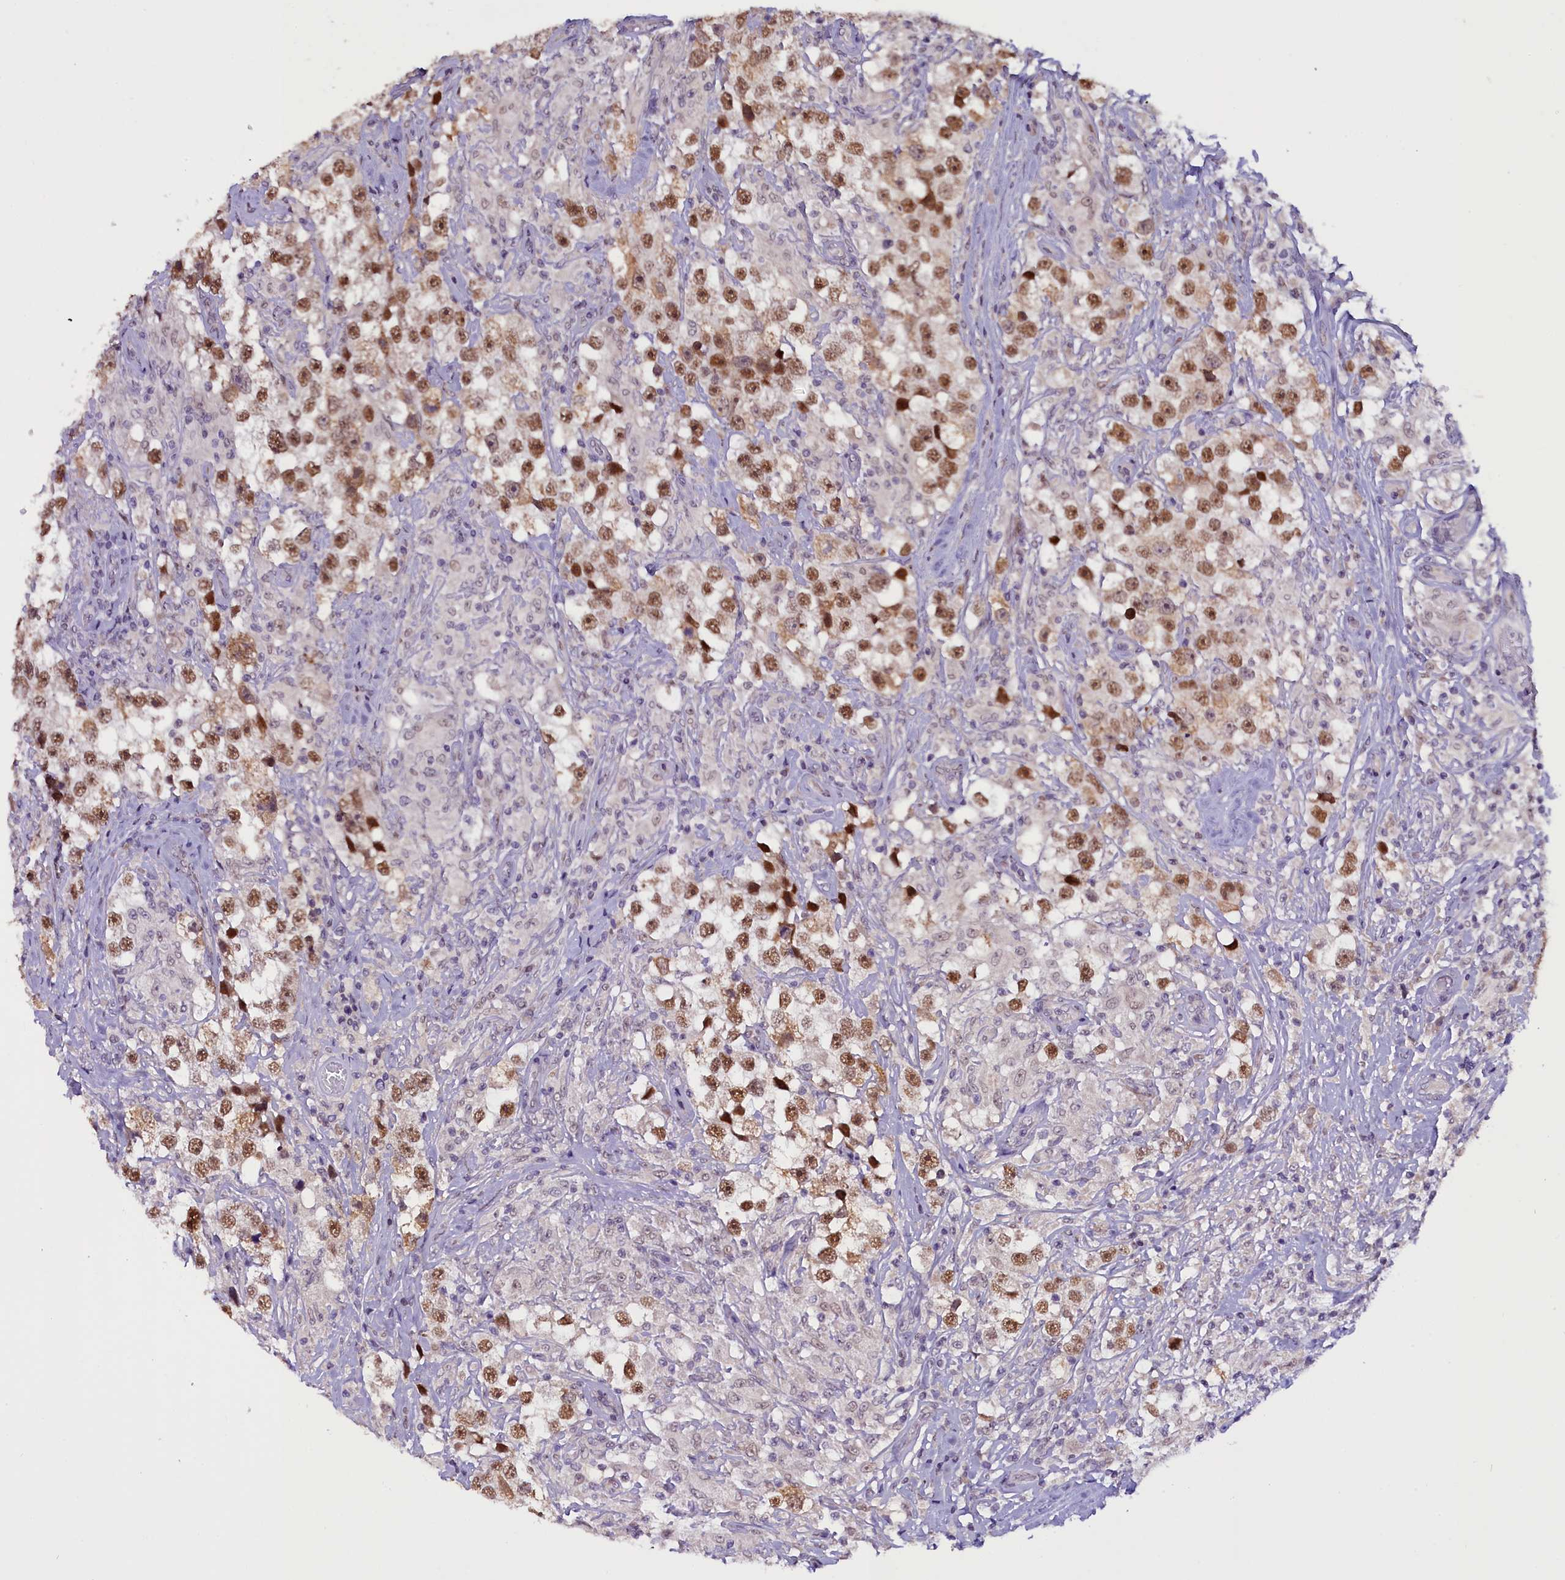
{"staining": {"intensity": "moderate", "quantity": ">75%", "location": "nuclear"}, "tissue": "testis cancer", "cell_type": "Tumor cells", "image_type": "cancer", "snomed": [{"axis": "morphology", "description": "Seminoma, NOS"}, {"axis": "topography", "description": "Testis"}], "caption": "IHC micrograph of neoplastic tissue: human testis cancer stained using immunohistochemistry (IHC) shows medium levels of moderate protein expression localized specifically in the nuclear of tumor cells, appearing as a nuclear brown color.", "gene": "RPUSD2", "patient": {"sex": "male", "age": 46}}